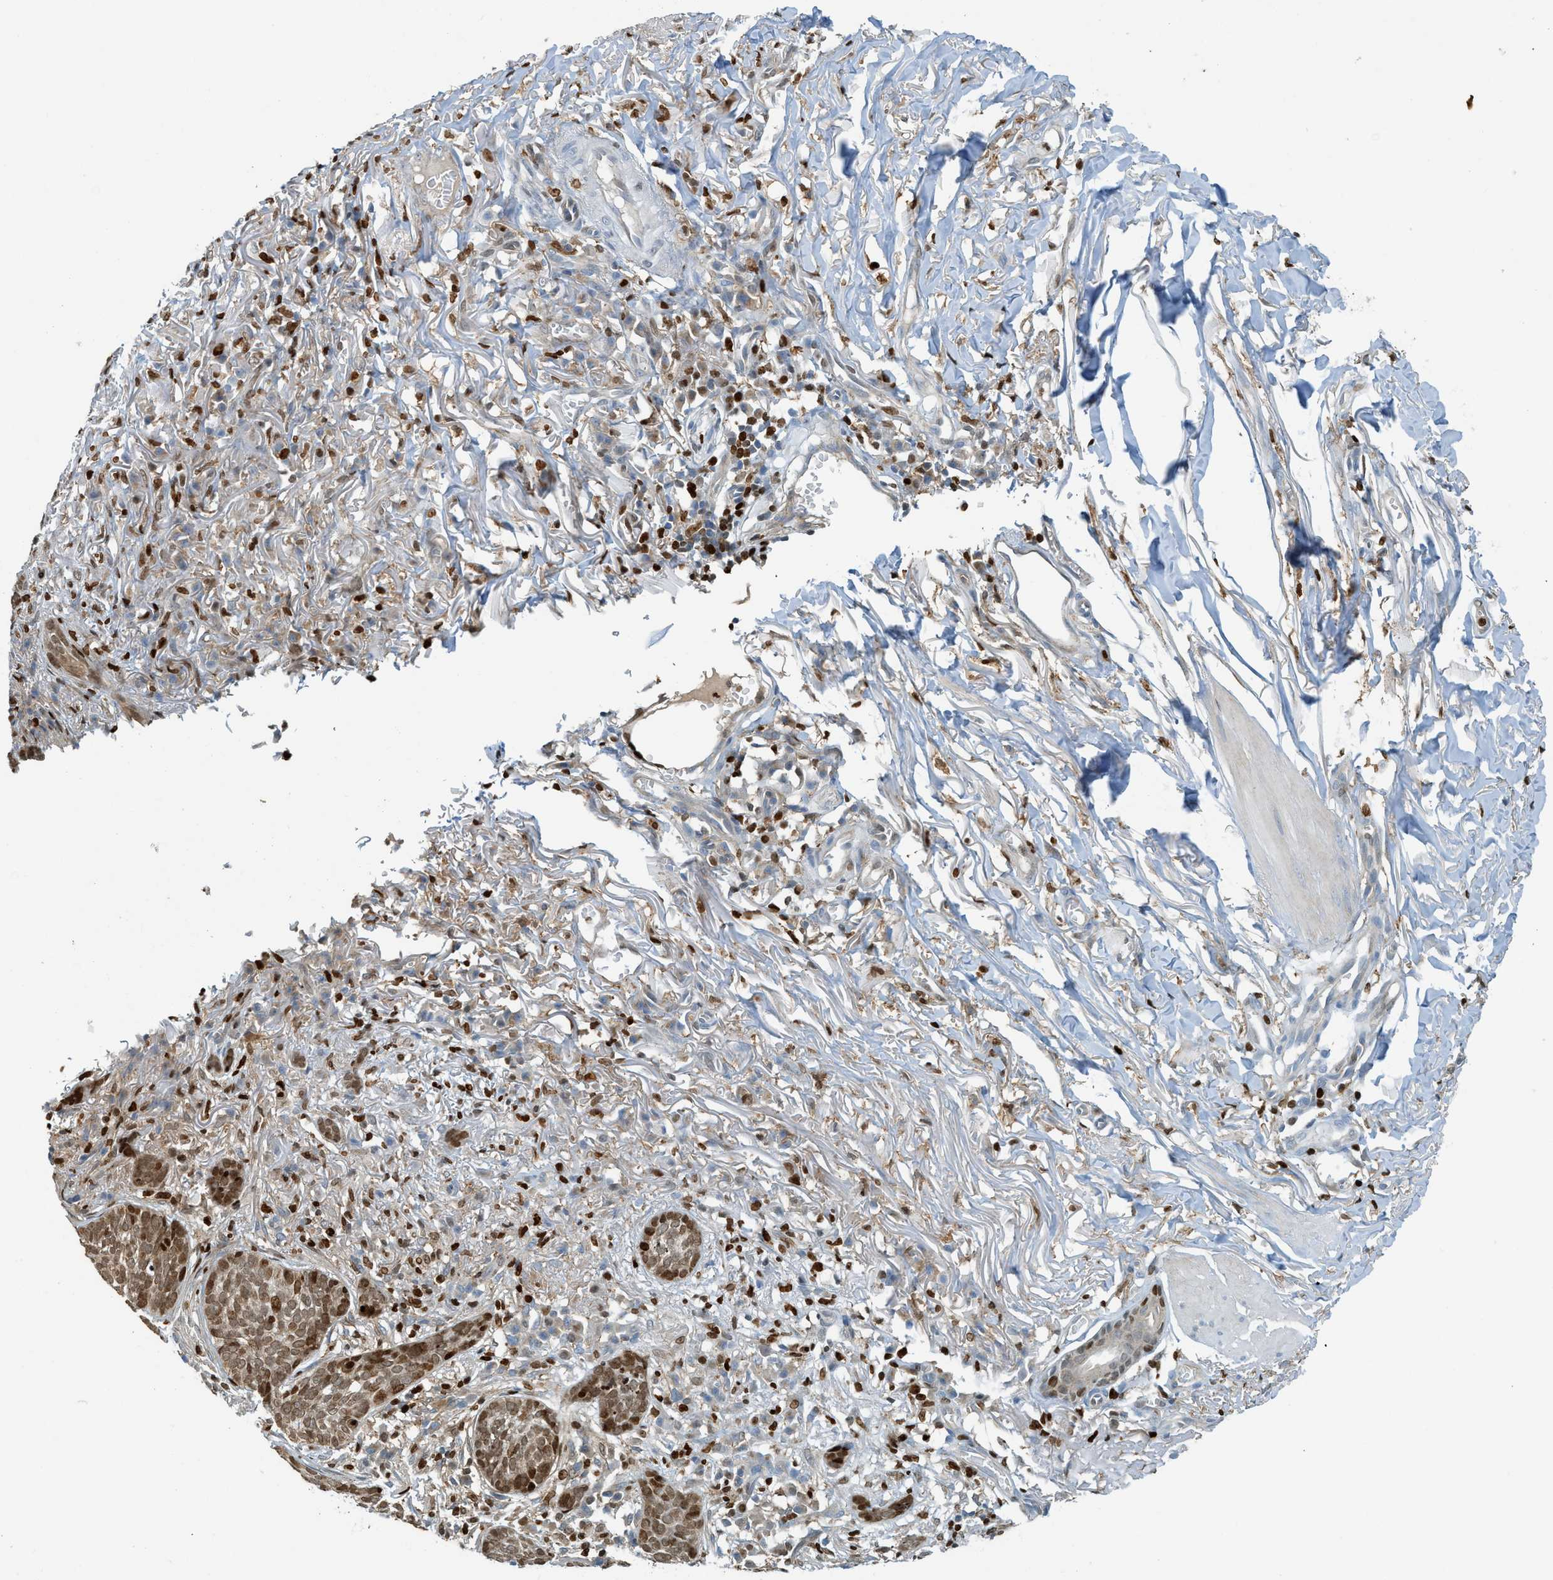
{"staining": {"intensity": "moderate", "quantity": ">75%", "location": "cytoplasmic/membranous,nuclear"}, "tissue": "skin cancer", "cell_type": "Tumor cells", "image_type": "cancer", "snomed": [{"axis": "morphology", "description": "Basal cell carcinoma"}, {"axis": "topography", "description": "Skin"}], "caption": "Immunohistochemistry (IHC) (DAB (3,3'-diaminobenzidine)) staining of skin basal cell carcinoma displays moderate cytoplasmic/membranous and nuclear protein staining in approximately >75% of tumor cells.", "gene": "SH3D19", "patient": {"sex": "male", "age": 85}}